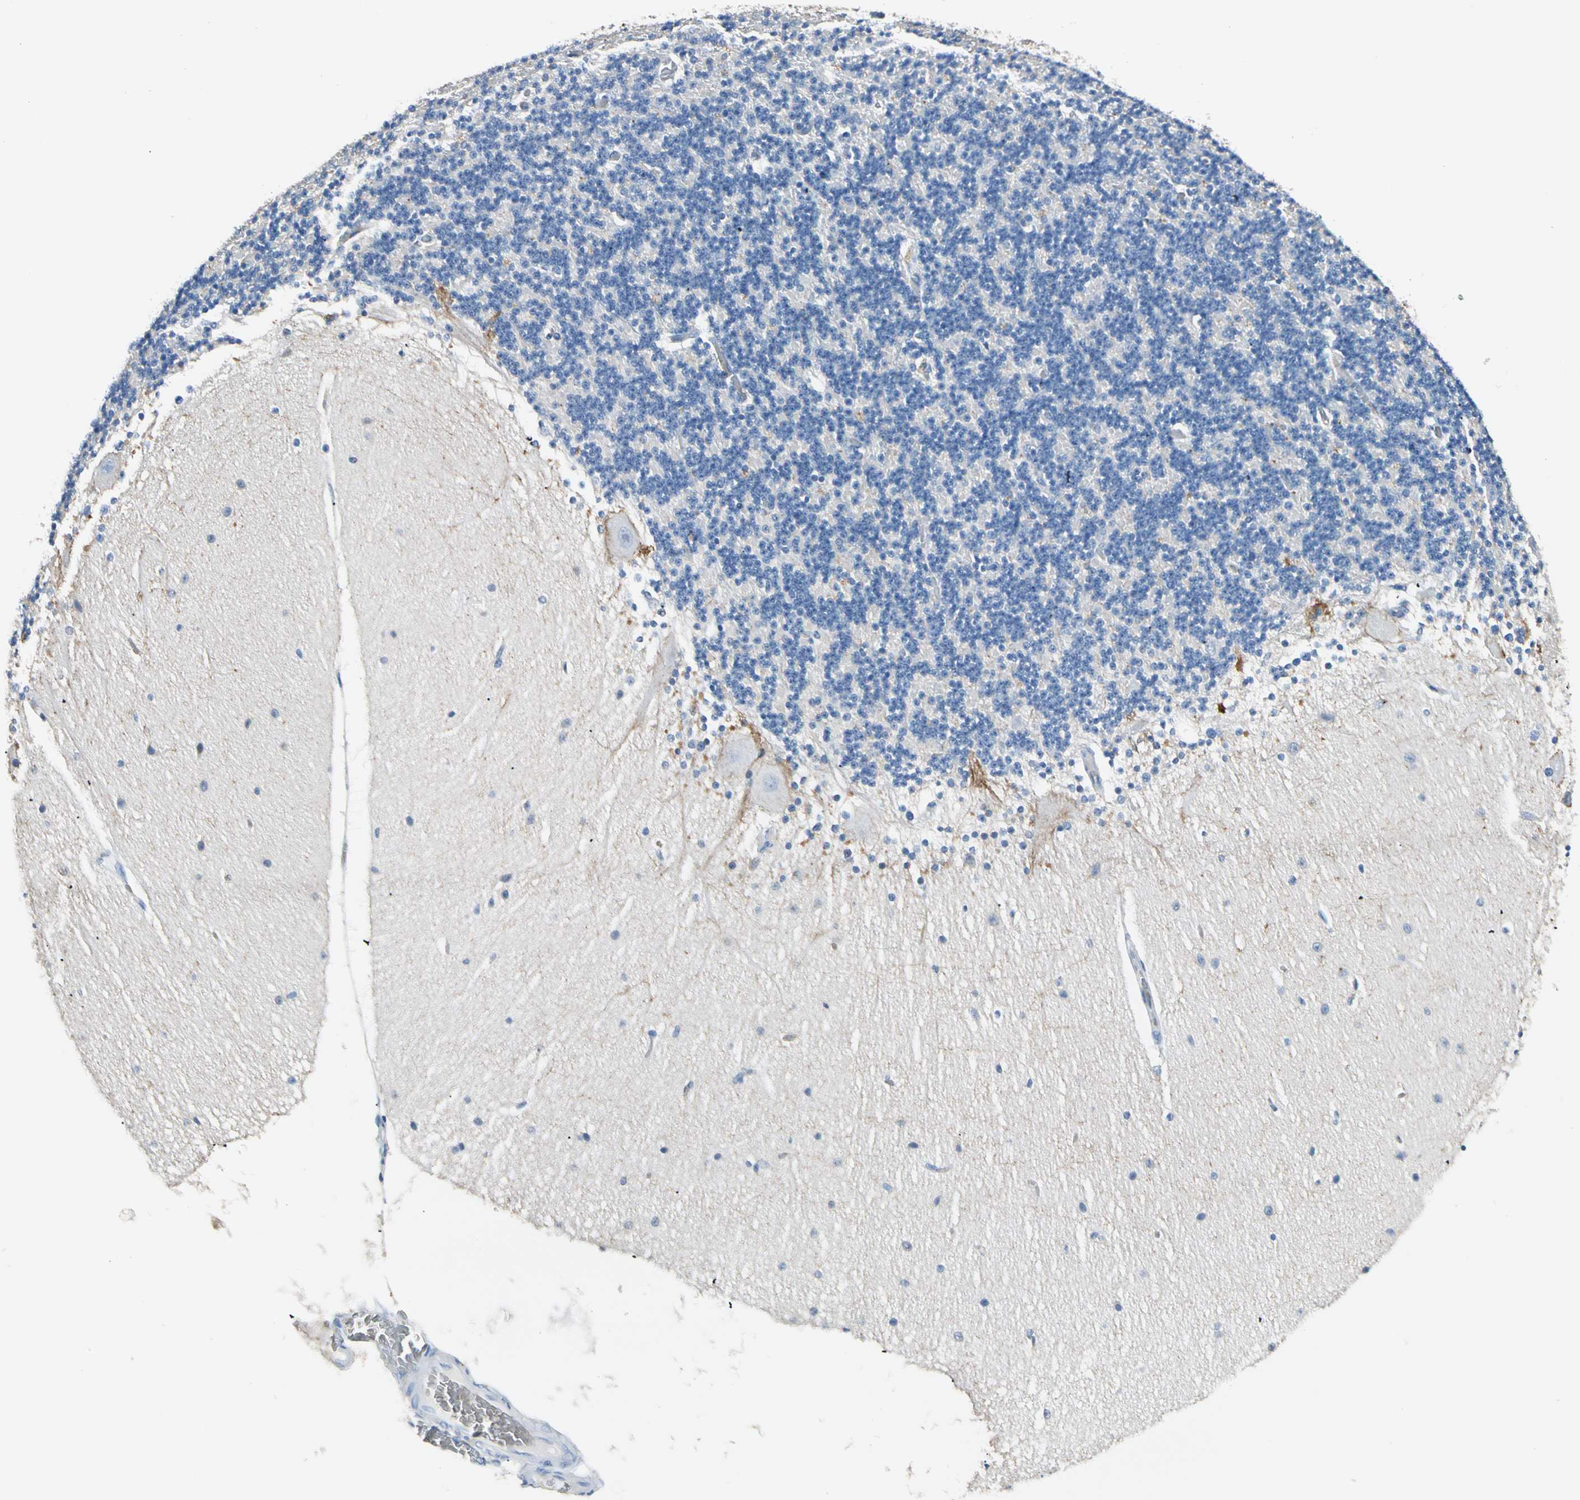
{"staining": {"intensity": "negative", "quantity": "none", "location": "none"}, "tissue": "cerebellum", "cell_type": "Cells in granular layer", "image_type": "normal", "snomed": [{"axis": "morphology", "description": "Normal tissue, NOS"}, {"axis": "topography", "description": "Cerebellum"}], "caption": "A high-resolution image shows immunohistochemistry (IHC) staining of unremarkable cerebellum, which reveals no significant staining in cells in granular layer.", "gene": "CA1", "patient": {"sex": "female", "age": 54}}